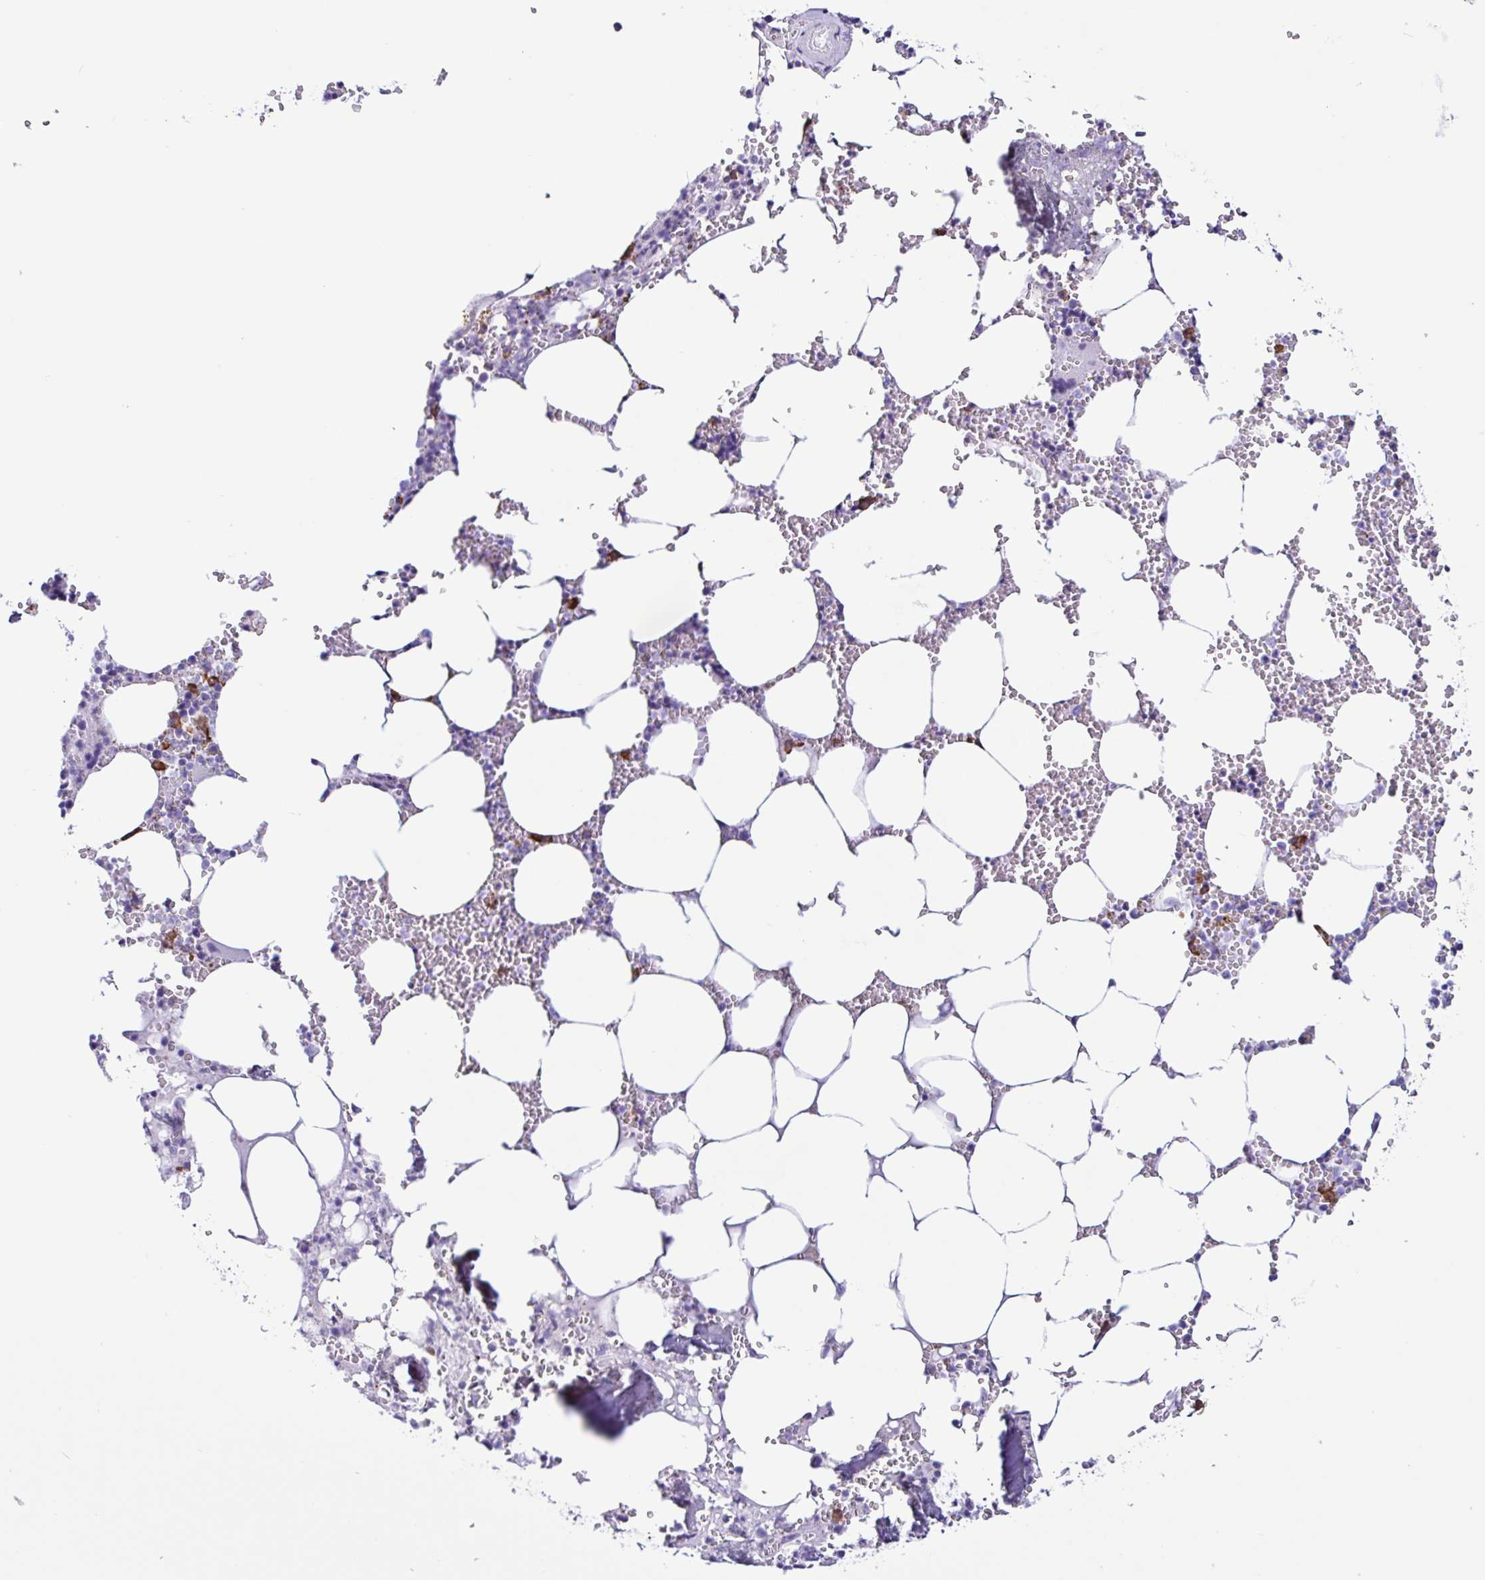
{"staining": {"intensity": "strong", "quantity": "<25%", "location": "cytoplasmic/membranous"}, "tissue": "bone marrow", "cell_type": "Hematopoietic cells", "image_type": "normal", "snomed": [{"axis": "morphology", "description": "Normal tissue, NOS"}, {"axis": "topography", "description": "Bone marrow"}], "caption": "Immunohistochemistry (IHC) of unremarkable bone marrow shows medium levels of strong cytoplasmic/membranous expression in approximately <25% of hematopoietic cells.", "gene": "PIGF", "patient": {"sex": "male", "age": 54}}